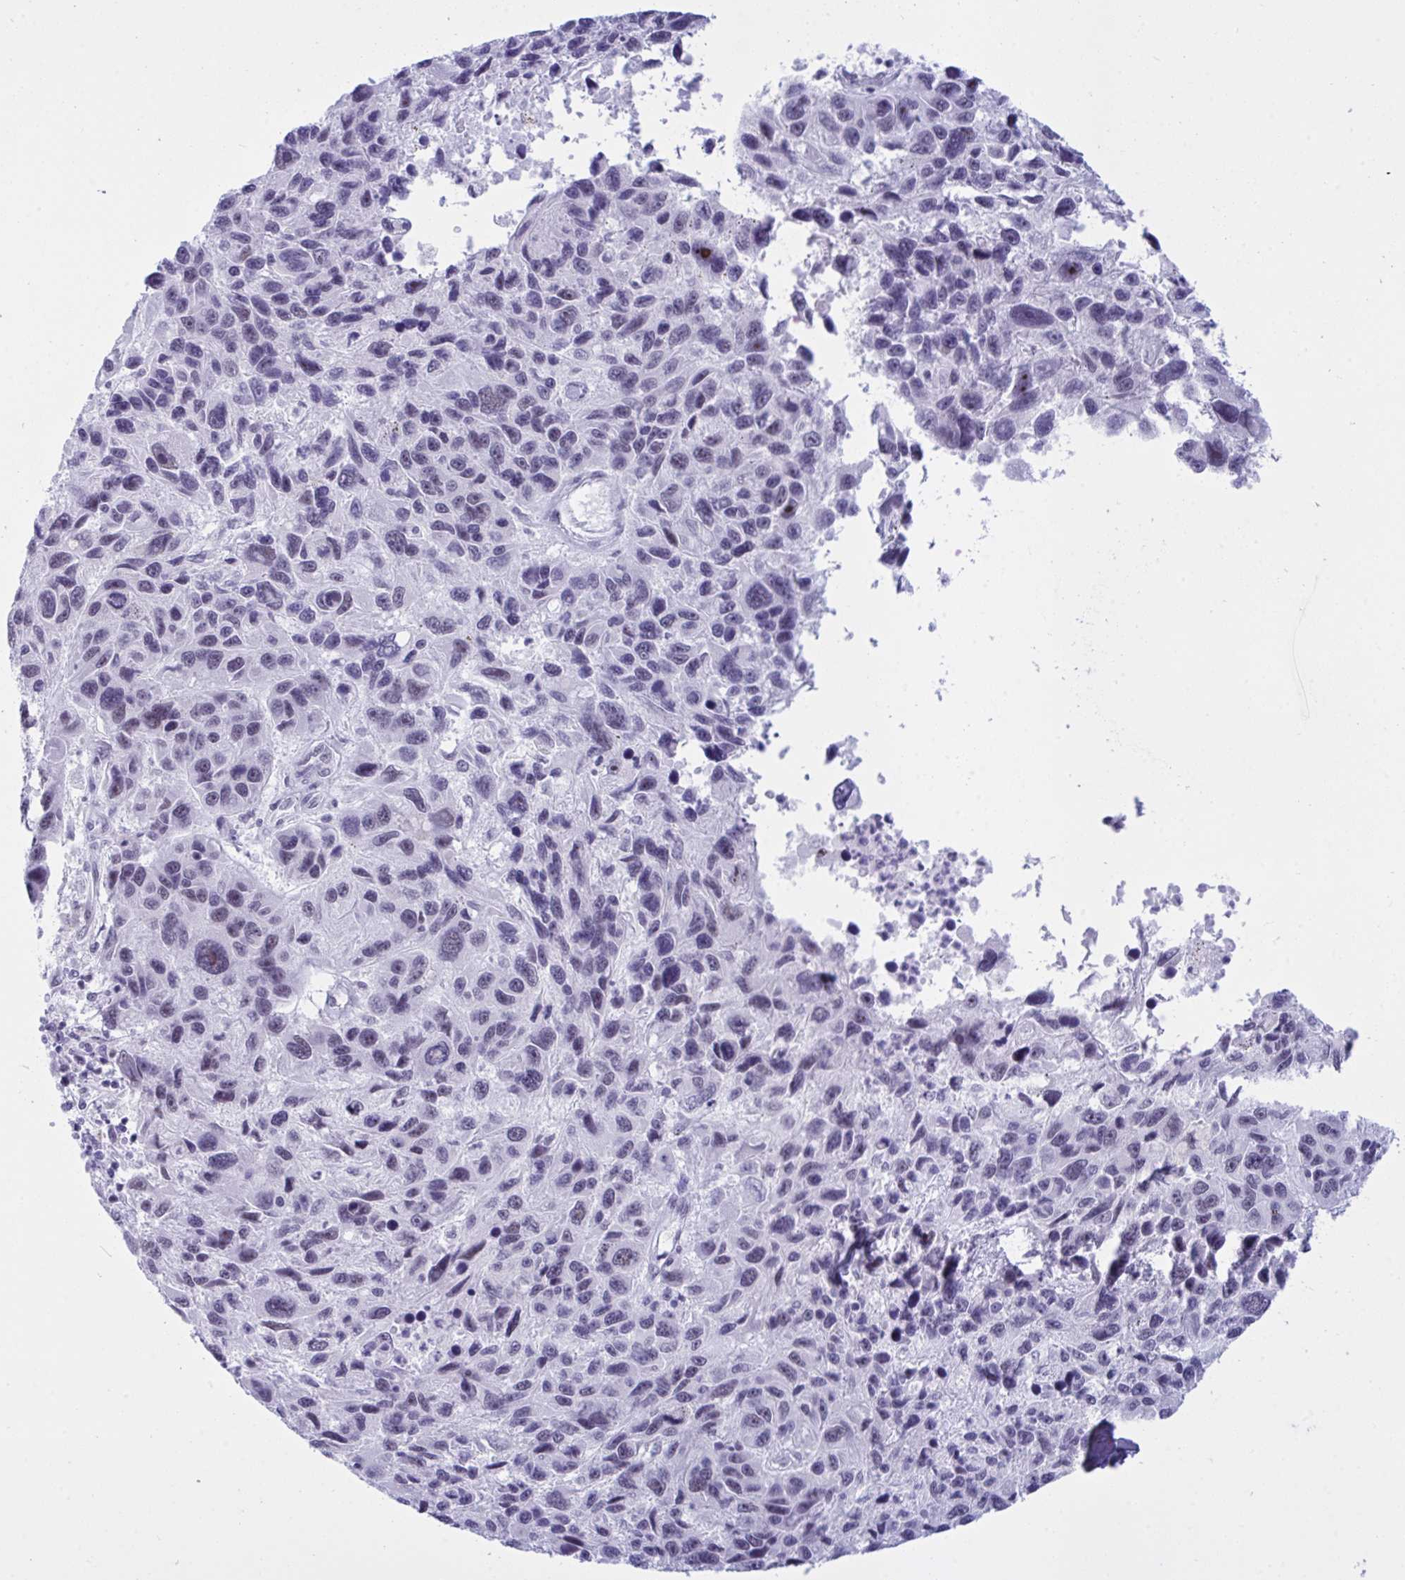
{"staining": {"intensity": "negative", "quantity": "none", "location": "none"}, "tissue": "melanoma", "cell_type": "Tumor cells", "image_type": "cancer", "snomed": [{"axis": "morphology", "description": "Malignant melanoma, NOS"}, {"axis": "topography", "description": "Skin"}], "caption": "High magnification brightfield microscopy of malignant melanoma stained with DAB (3,3'-diaminobenzidine) (brown) and counterstained with hematoxylin (blue): tumor cells show no significant positivity. (DAB (3,3'-diaminobenzidine) IHC, high magnification).", "gene": "ELN", "patient": {"sex": "male", "age": 53}}